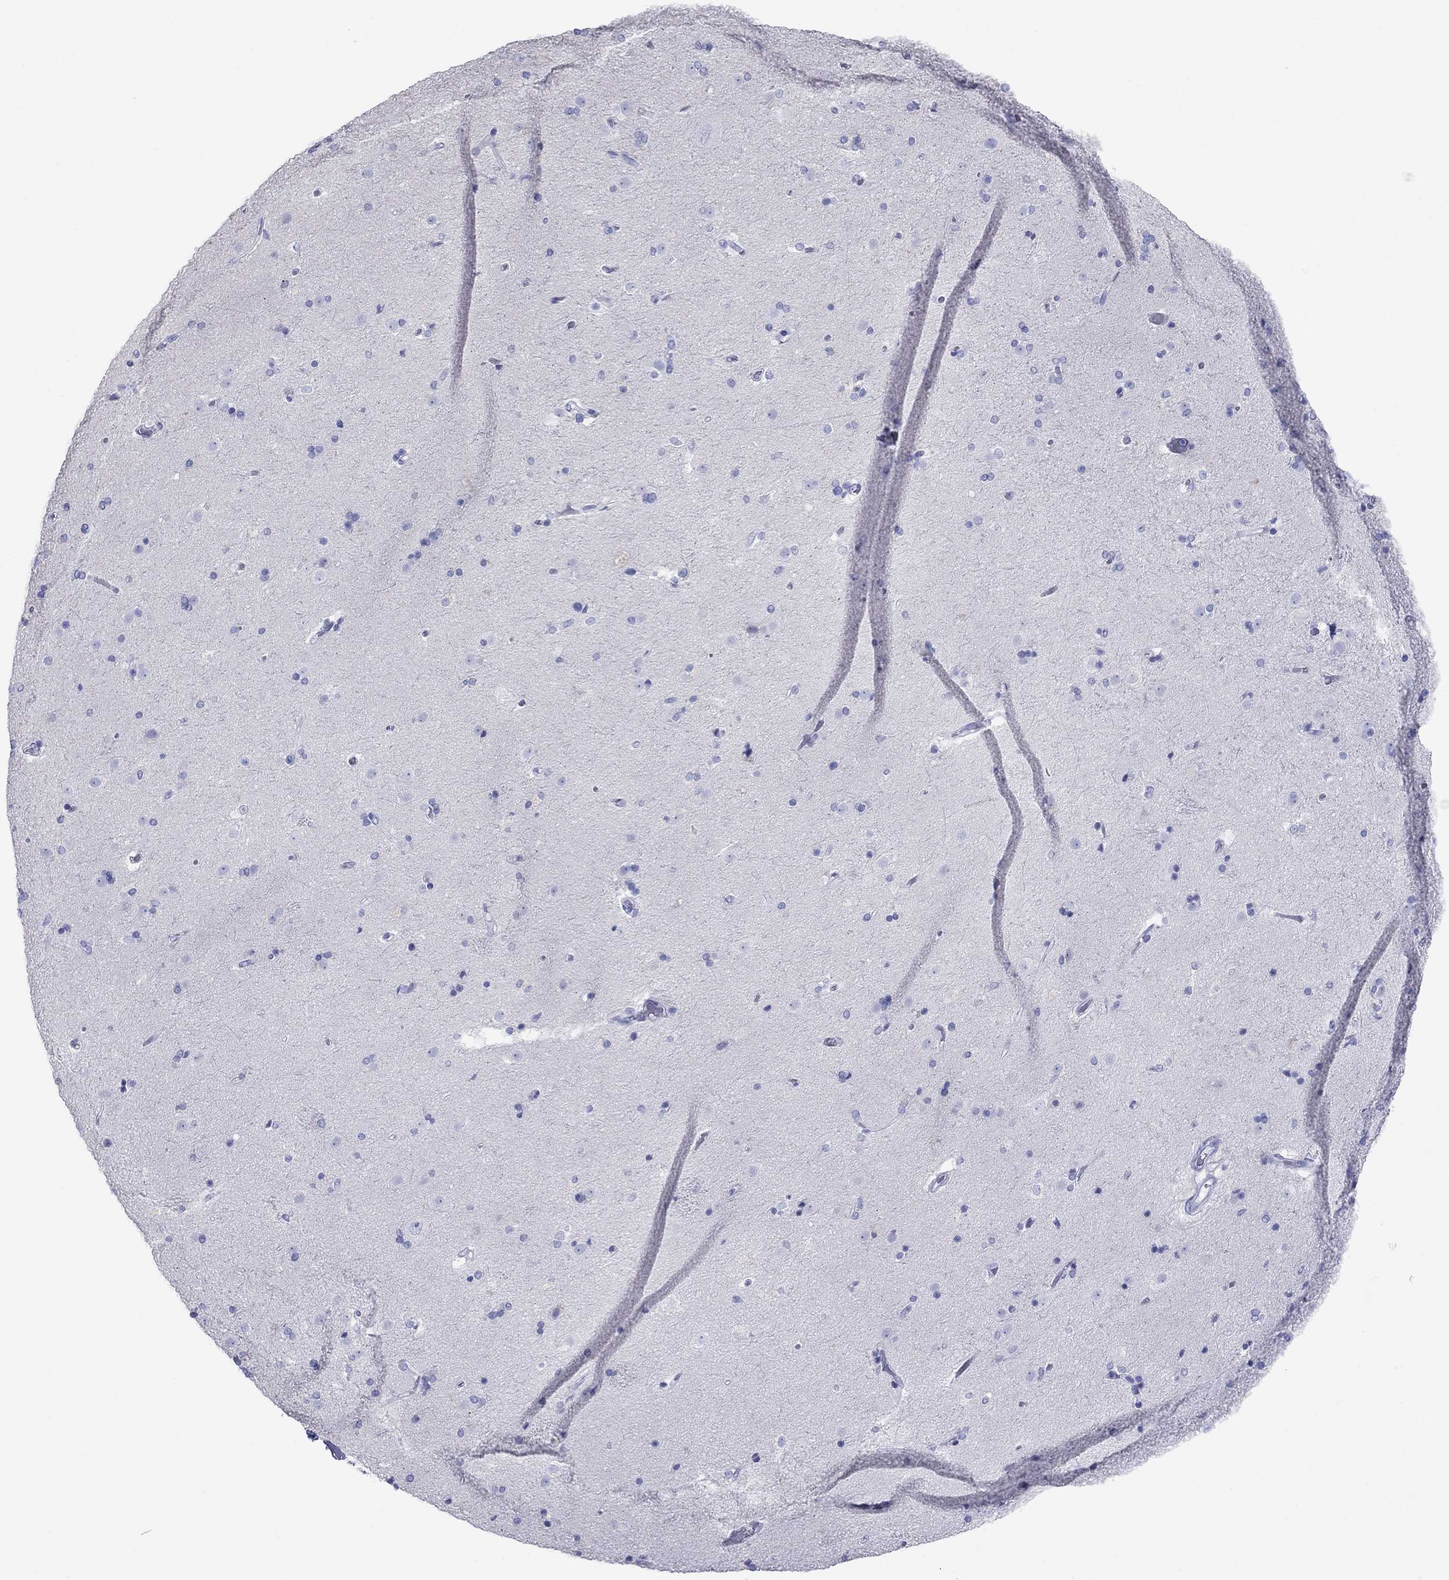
{"staining": {"intensity": "negative", "quantity": "none", "location": "none"}, "tissue": "caudate", "cell_type": "Glial cells", "image_type": "normal", "snomed": [{"axis": "morphology", "description": "Normal tissue, NOS"}, {"axis": "topography", "description": "Lateral ventricle wall"}], "caption": "A high-resolution micrograph shows IHC staining of benign caudate, which displays no significant expression in glial cells.", "gene": "ATP4A", "patient": {"sex": "male", "age": 54}}